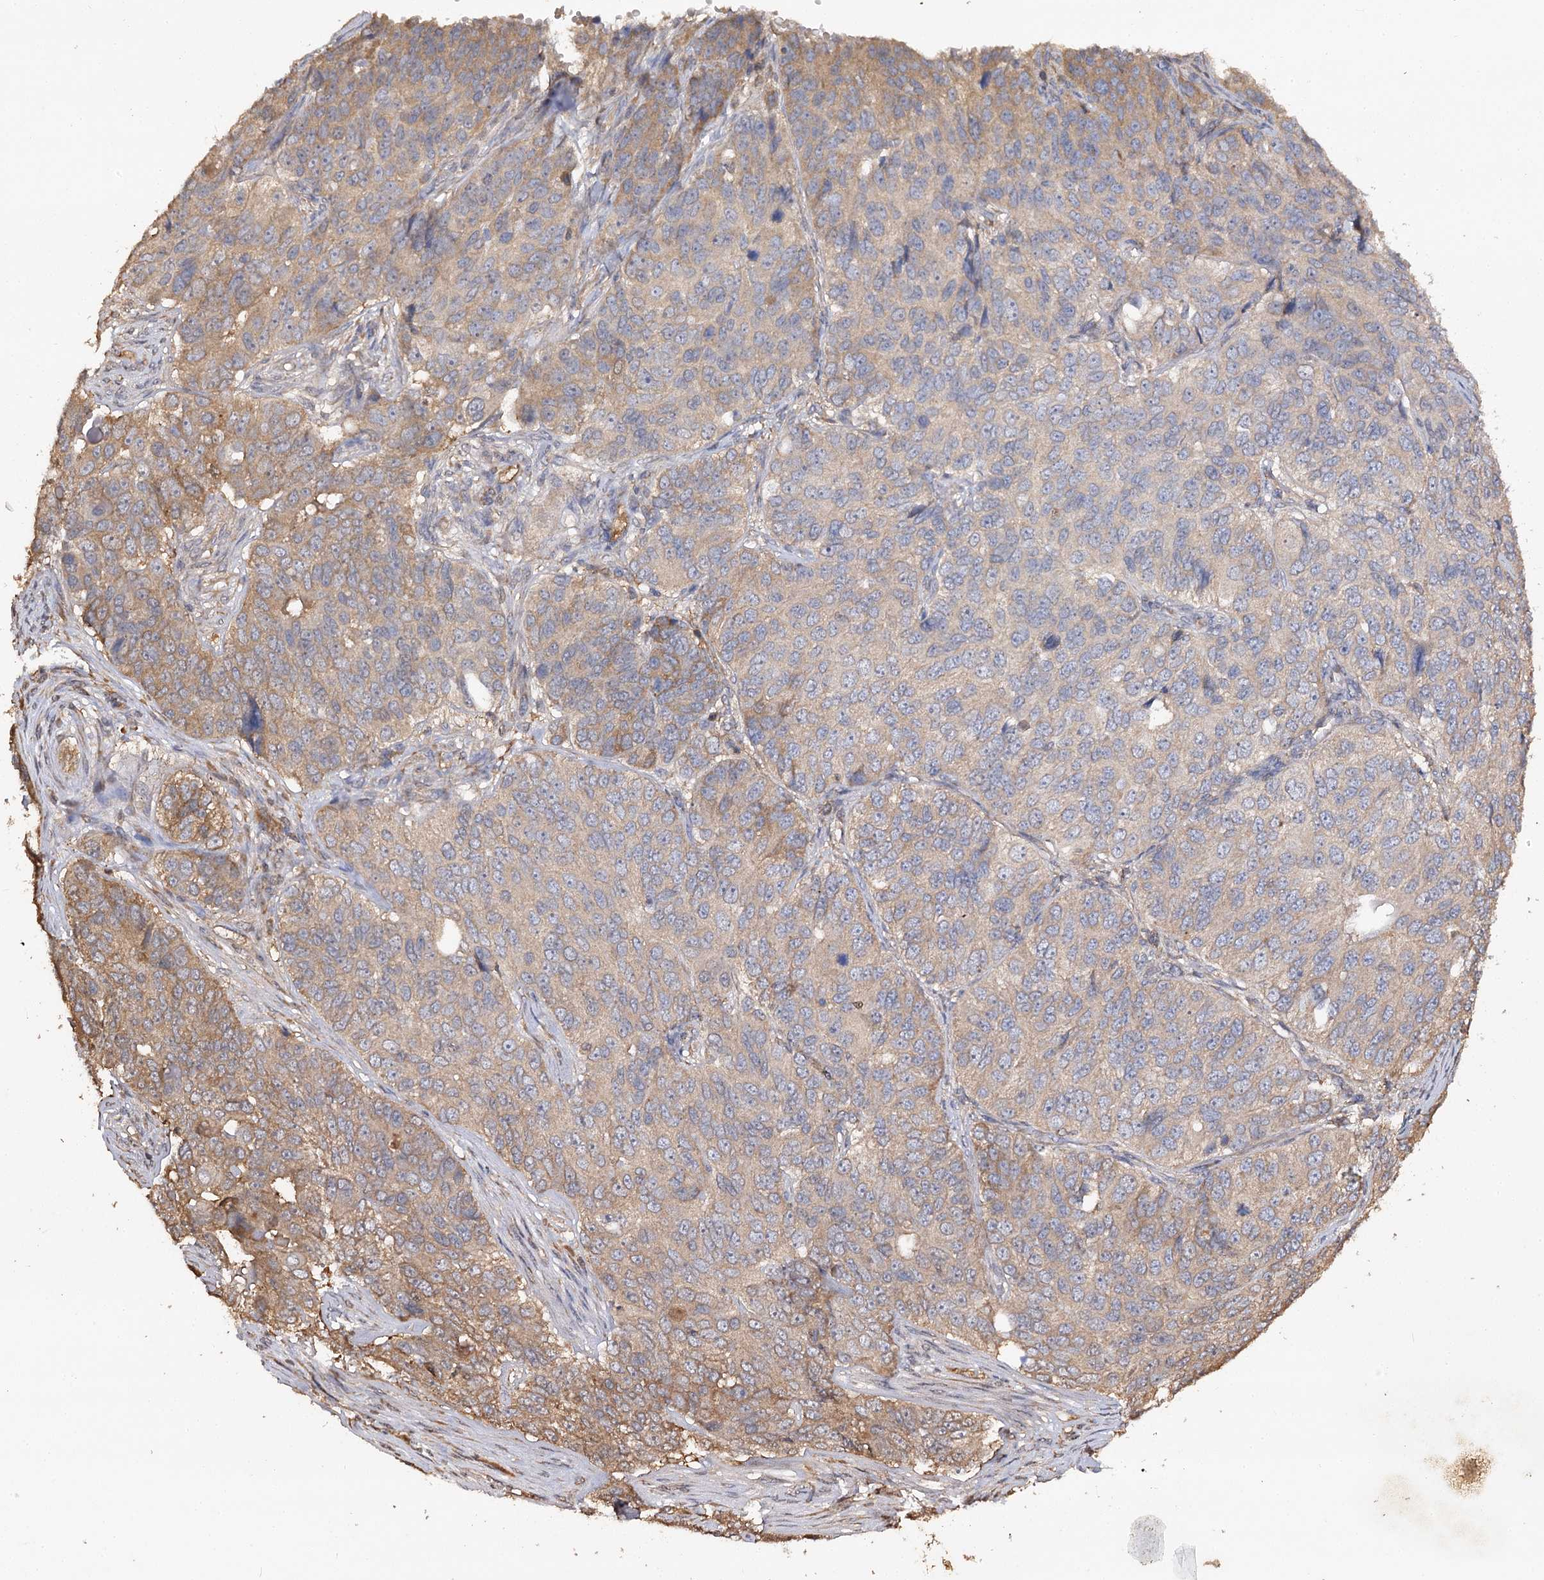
{"staining": {"intensity": "moderate", "quantity": "25%-75%", "location": "cytoplasmic/membranous"}, "tissue": "ovarian cancer", "cell_type": "Tumor cells", "image_type": "cancer", "snomed": [{"axis": "morphology", "description": "Carcinoma, endometroid"}, {"axis": "topography", "description": "Ovary"}], "caption": "Immunohistochemical staining of human ovarian cancer (endometroid carcinoma) reveals medium levels of moderate cytoplasmic/membranous staining in approximately 25%-75% of tumor cells. The staining was performed using DAB (3,3'-diaminobenzidine) to visualize the protein expression in brown, while the nuclei were stained in blue with hematoxylin (Magnification: 20x).", "gene": "ARL13A", "patient": {"sex": "female", "age": 51}}